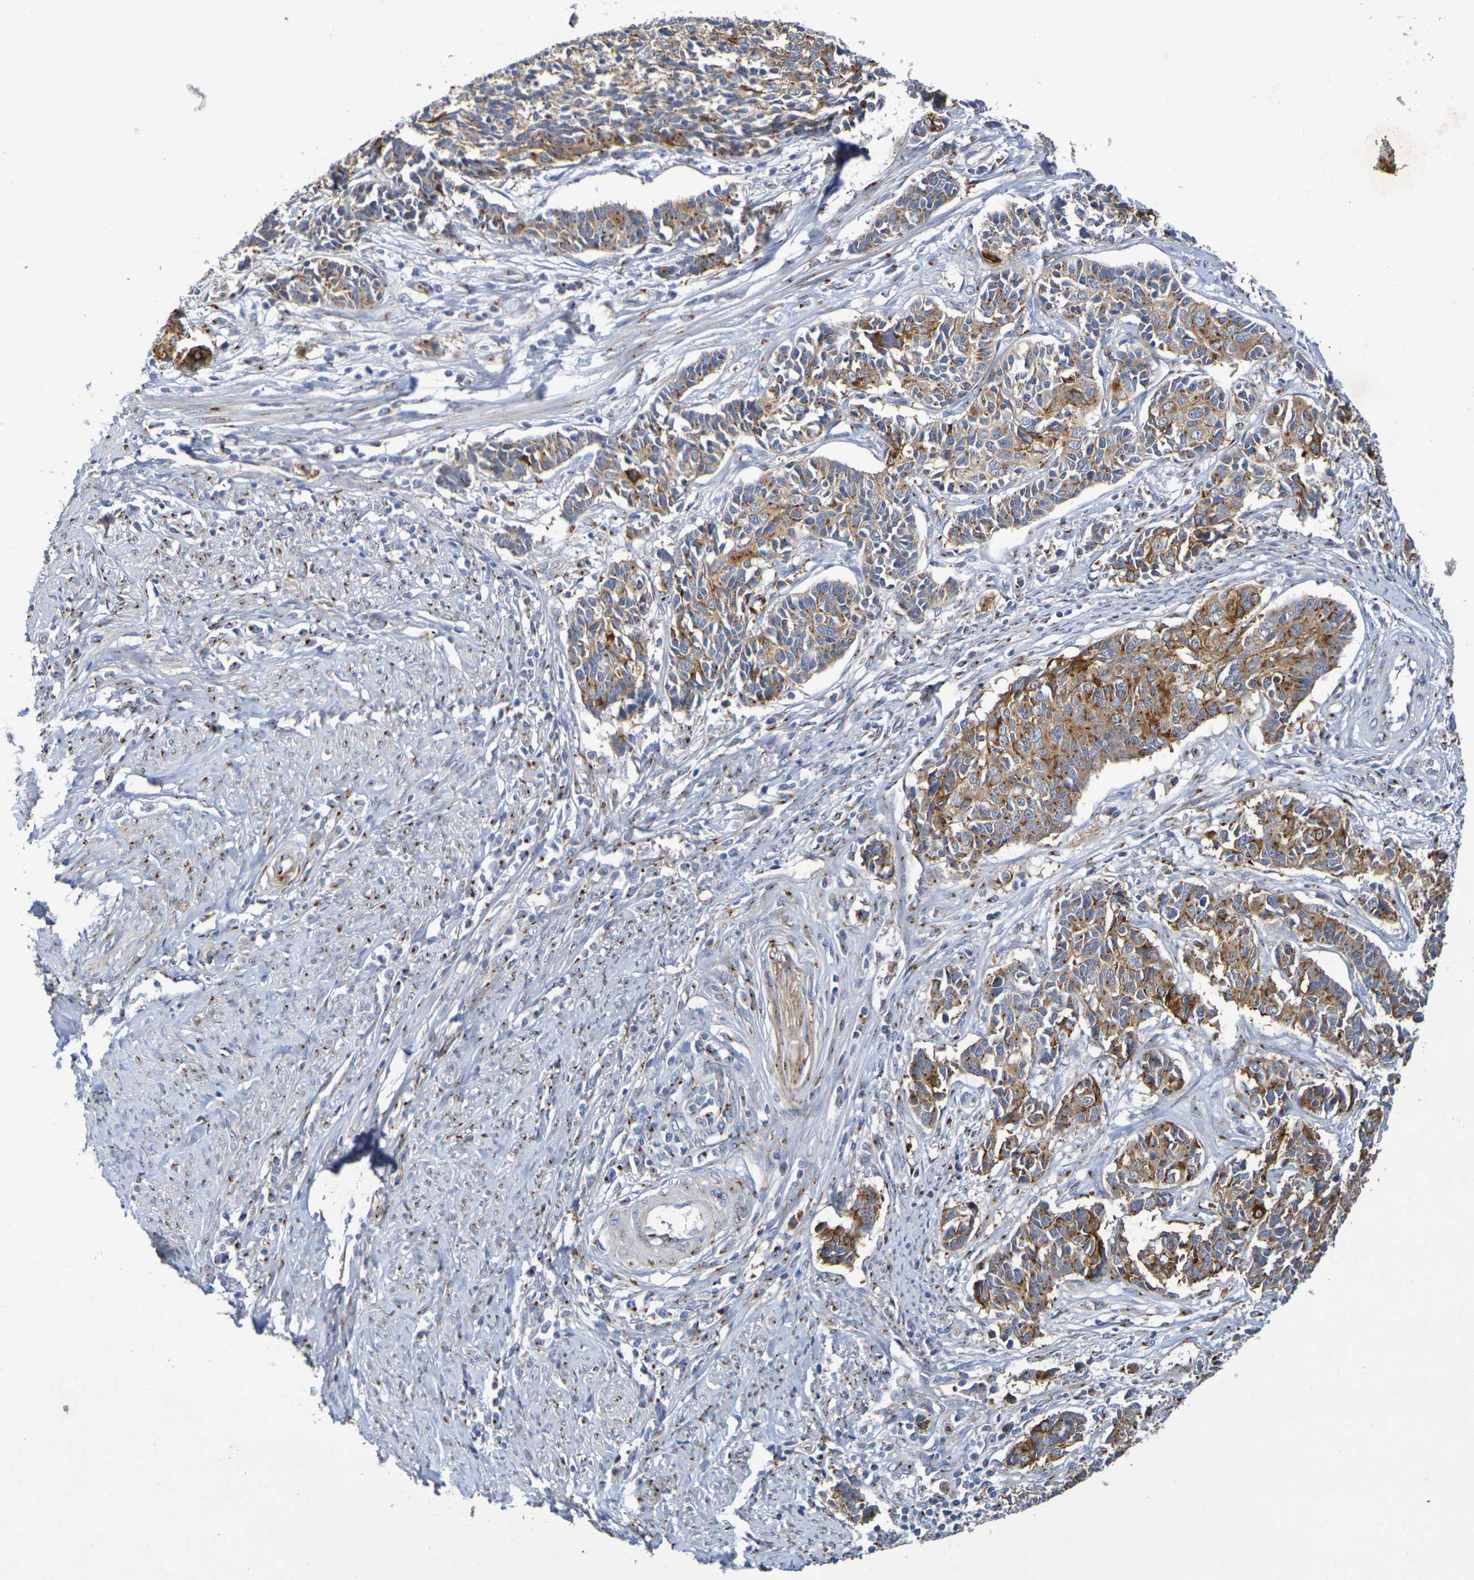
{"staining": {"intensity": "moderate", "quantity": ">75%", "location": "cytoplasmic/membranous"}, "tissue": "cervical cancer", "cell_type": "Tumor cells", "image_type": "cancer", "snomed": [{"axis": "morphology", "description": "Normal tissue, NOS"}, {"axis": "morphology", "description": "Squamous cell carcinoma, NOS"}, {"axis": "topography", "description": "Cervix"}], "caption": "Immunohistochemistry staining of cervical squamous cell carcinoma, which shows medium levels of moderate cytoplasmic/membranous staining in about >75% of tumor cells indicating moderate cytoplasmic/membranous protein expression. The staining was performed using DAB (brown) for protein detection and nuclei were counterstained in hematoxylin (blue).", "gene": "DCP2", "patient": {"sex": "female", "age": 35}}